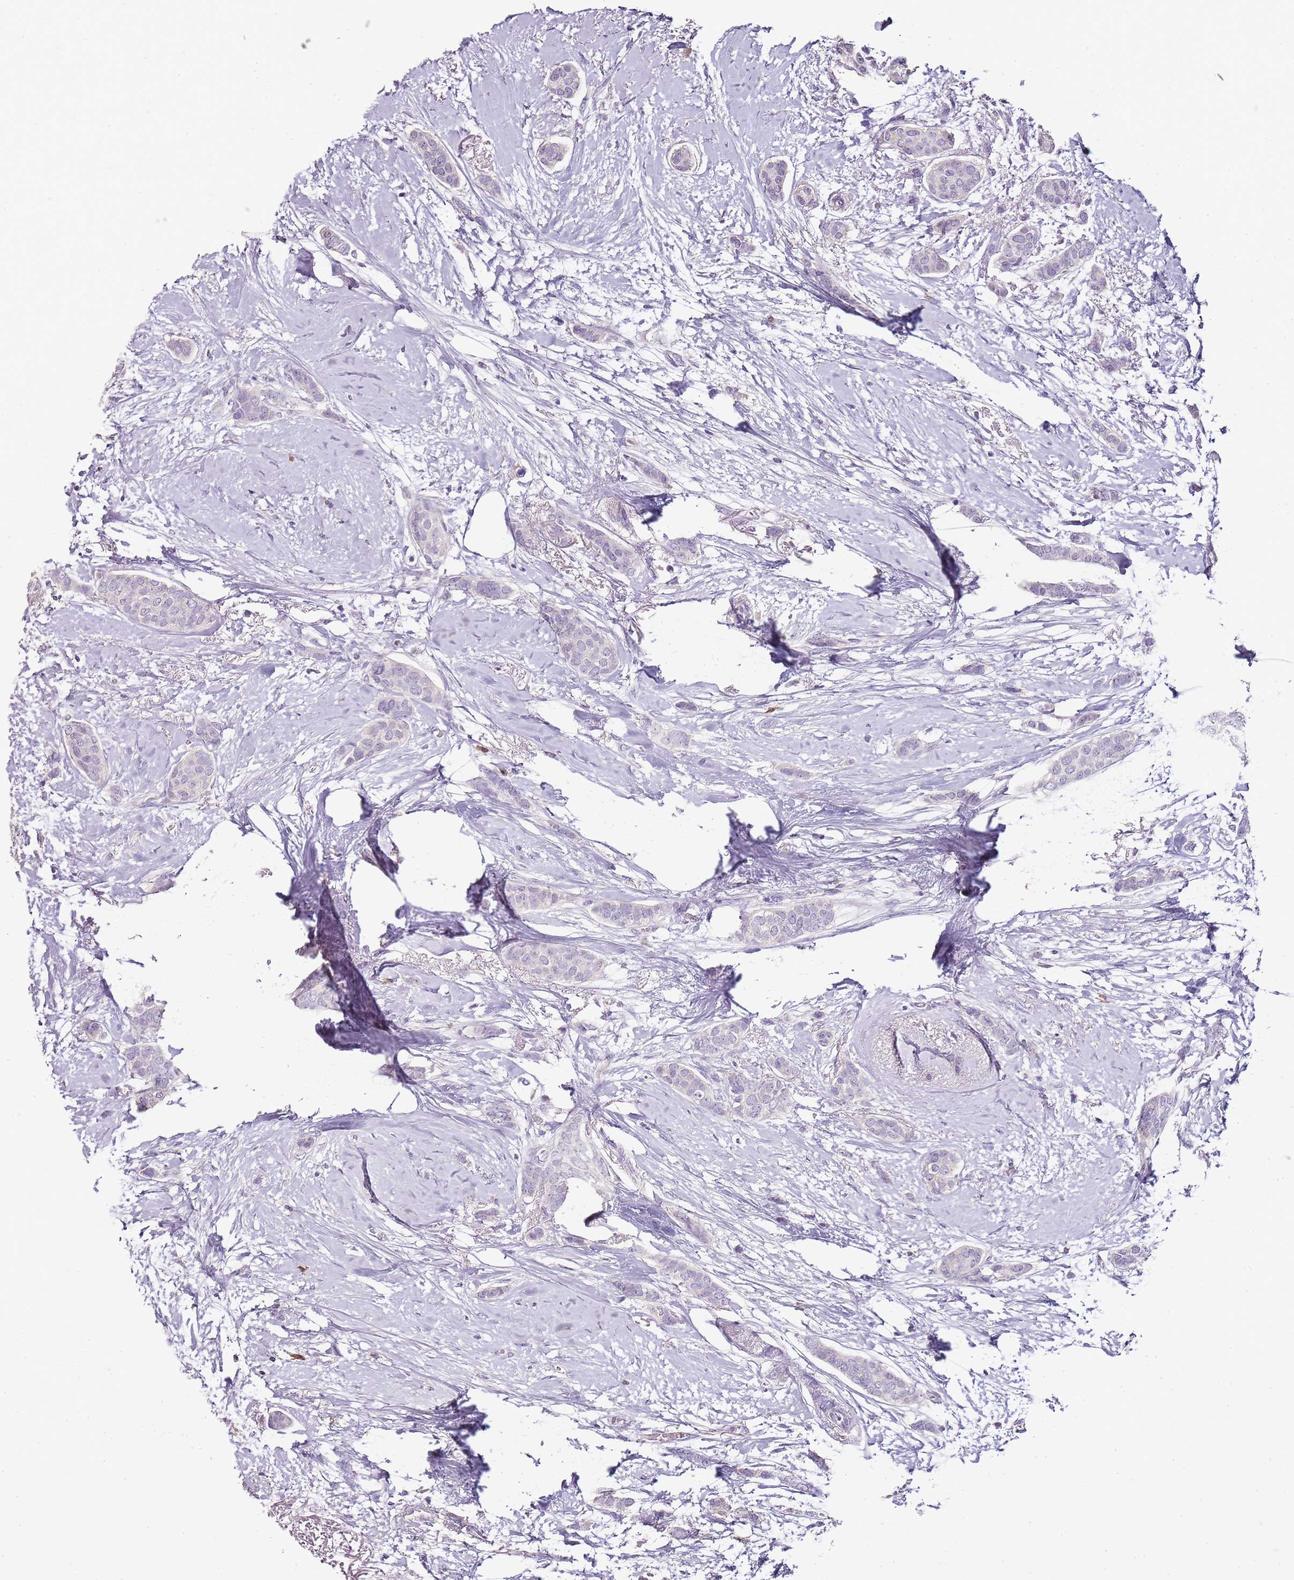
{"staining": {"intensity": "negative", "quantity": "none", "location": "none"}, "tissue": "breast cancer", "cell_type": "Tumor cells", "image_type": "cancer", "snomed": [{"axis": "morphology", "description": "Duct carcinoma"}, {"axis": "topography", "description": "Breast"}], "caption": "Immunohistochemical staining of breast cancer (invasive ductal carcinoma) demonstrates no significant positivity in tumor cells.", "gene": "ZBP1", "patient": {"sex": "female", "age": 72}}